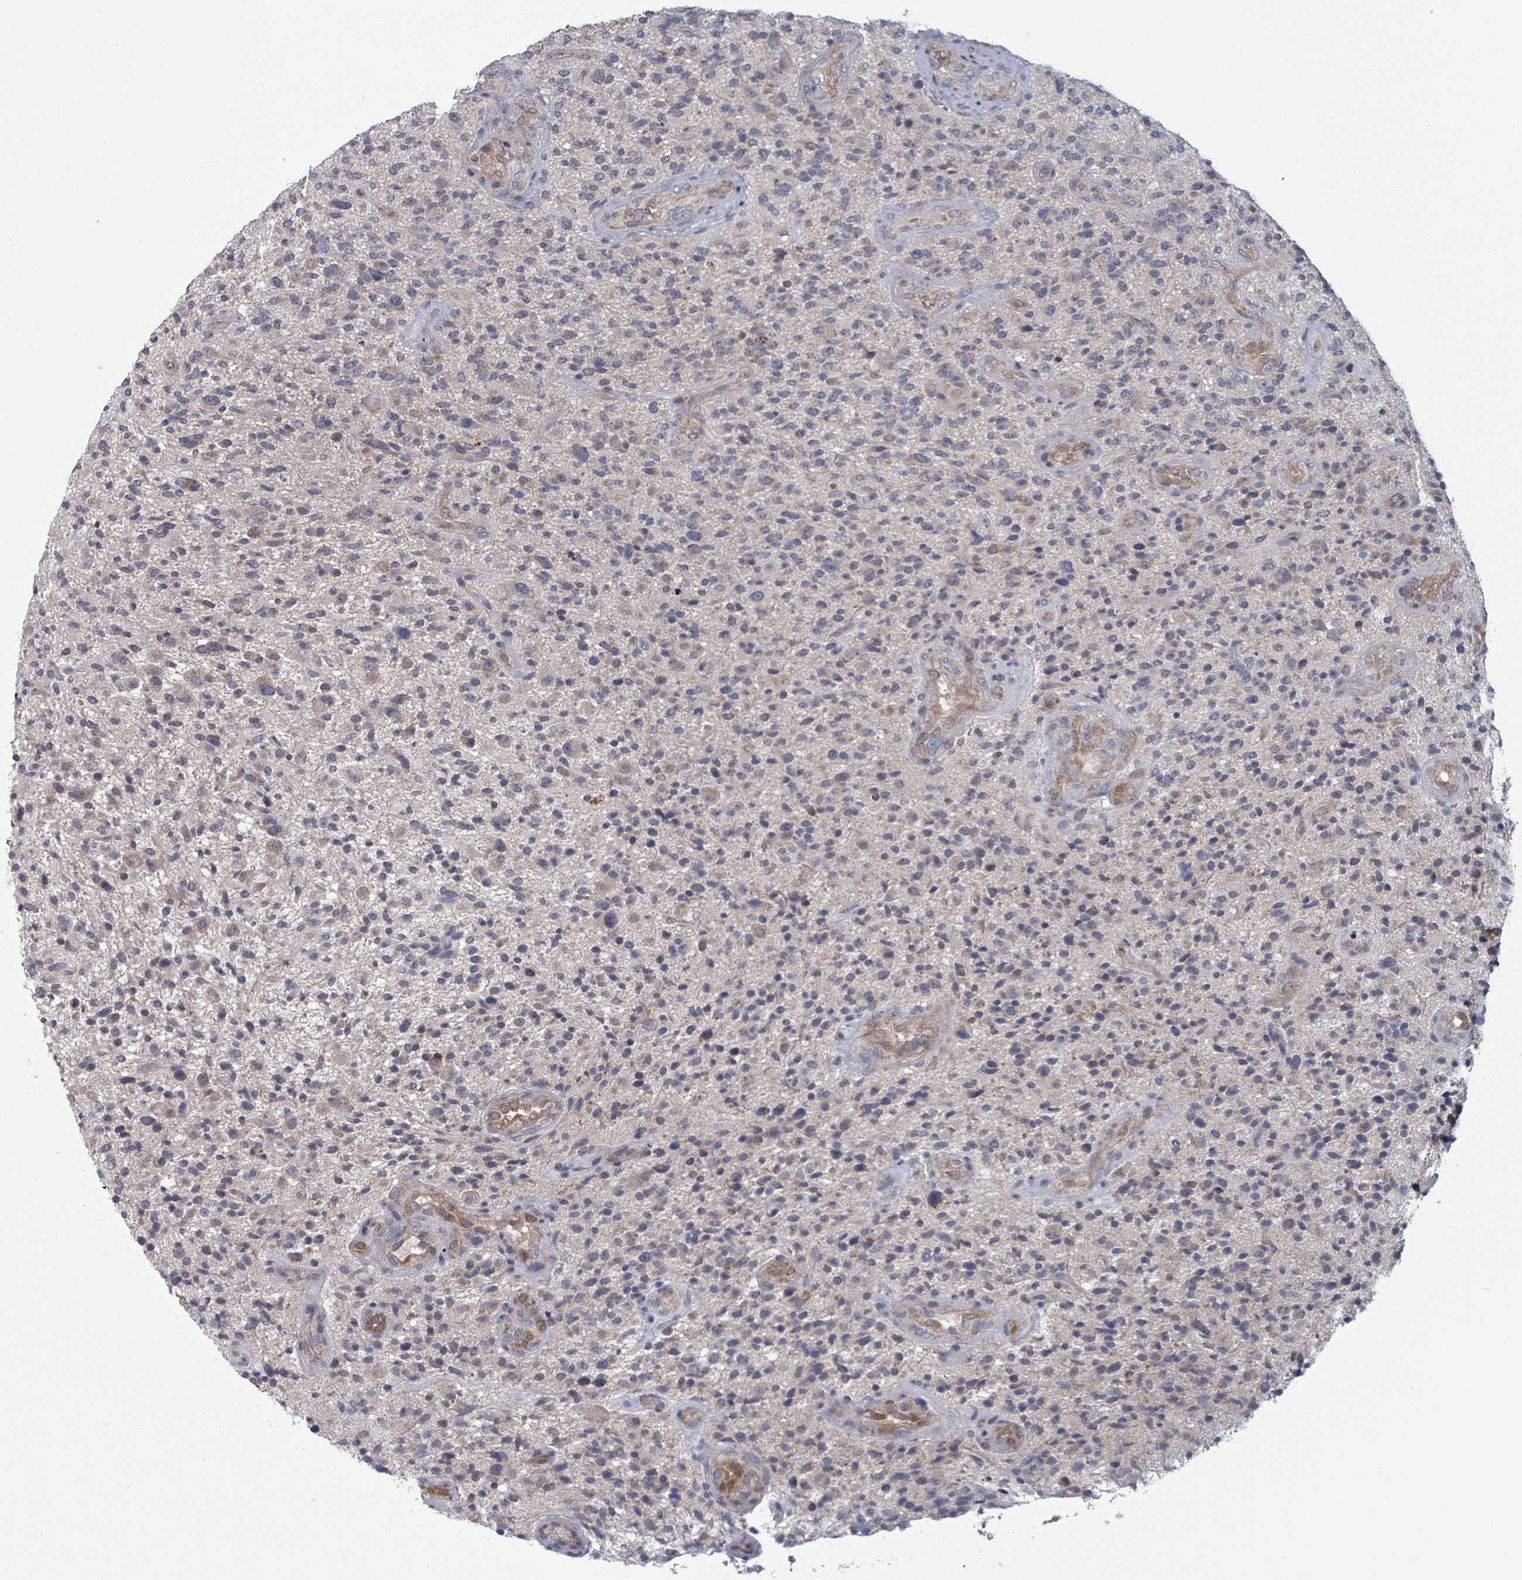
{"staining": {"intensity": "negative", "quantity": "none", "location": "none"}, "tissue": "glioma", "cell_type": "Tumor cells", "image_type": "cancer", "snomed": [{"axis": "morphology", "description": "Glioma, malignant, High grade"}, {"axis": "topography", "description": "Brain"}], "caption": "Tumor cells are negative for protein expression in human malignant glioma (high-grade).", "gene": "FKBP1A", "patient": {"sex": "male", "age": 47}}